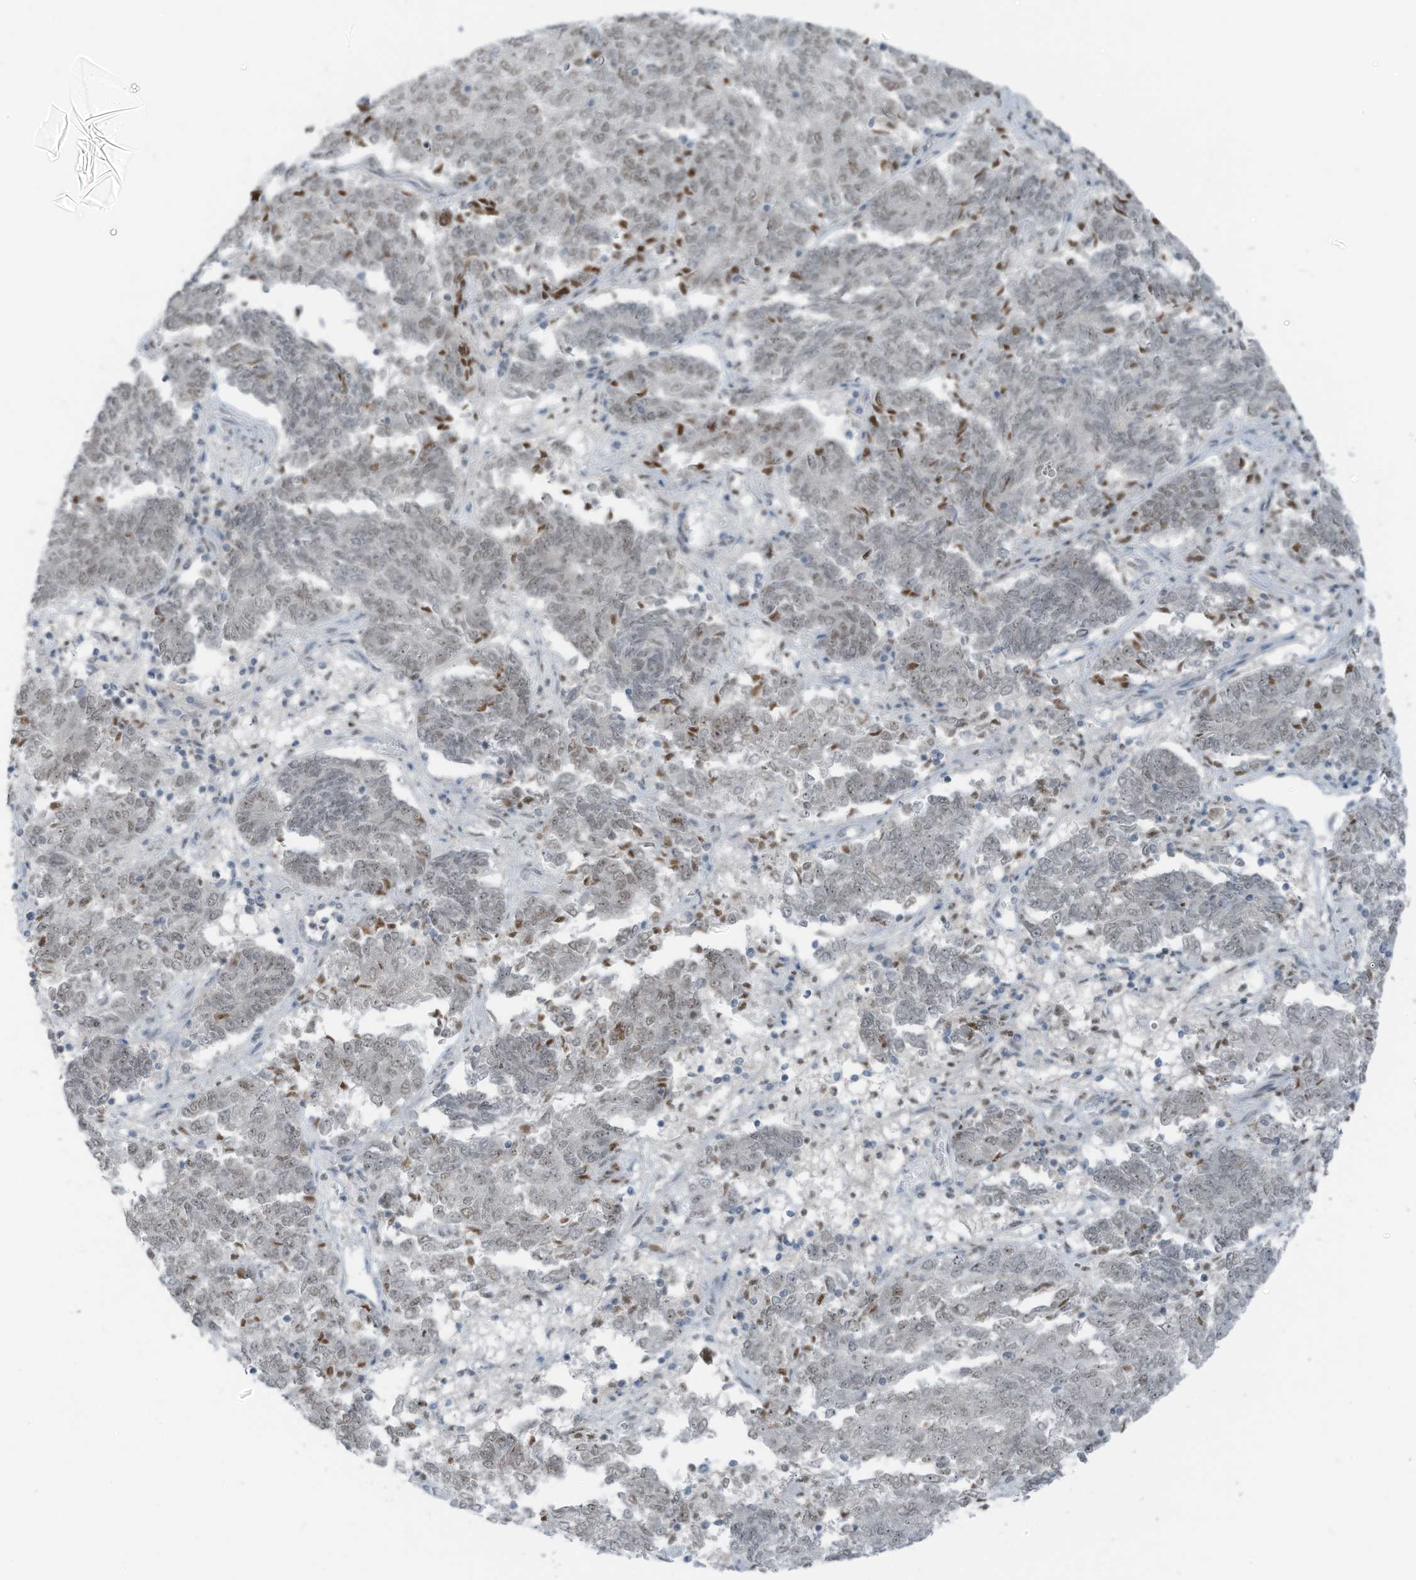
{"staining": {"intensity": "weak", "quantity": "25%-75%", "location": "nuclear"}, "tissue": "endometrial cancer", "cell_type": "Tumor cells", "image_type": "cancer", "snomed": [{"axis": "morphology", "description": "Adenocarcinoma, NOS"}, {"axis": "topography", "description": "Endometrium"}], "caption": "A brown stain shows weak nuclear positivity of a protein in human adenocarcinoma (endometrial) tumor cells.", "gene": "WRNIP1", "patient": {"sex": "female", "age": 80}}